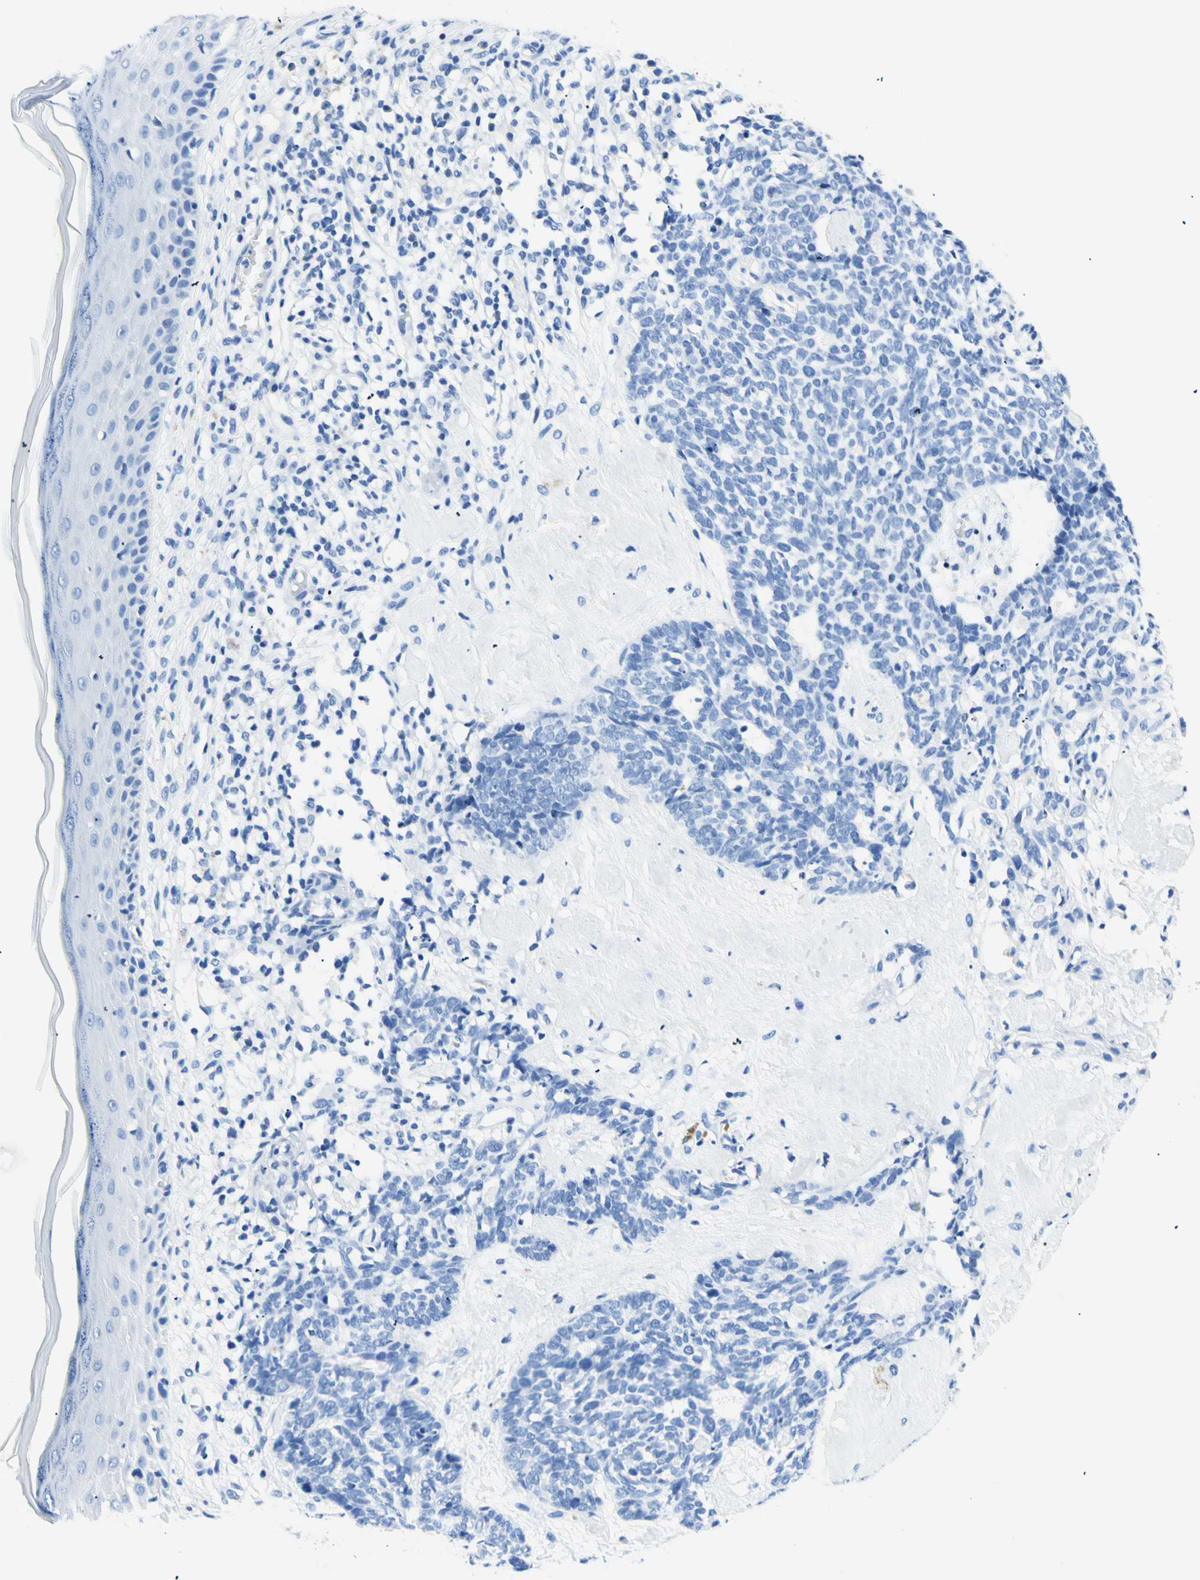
{"staining": {"intensity": "negative", "quantity": "none", "location": "none"}, "tissue": "skin cancer", "cell_type": "Tumor cells", "image_type": "cancer", "snomed": [{"axis": "morphology", "description": "Basal cell carcinoma"}, {"axis": "topography", "description": "Skin"}], "caption": "Immunohistochemical staining of skin cancer shows no significant staining in tumor cells.", "gene": "MYH2", "patient": {"sex": "female", "age": 84}}